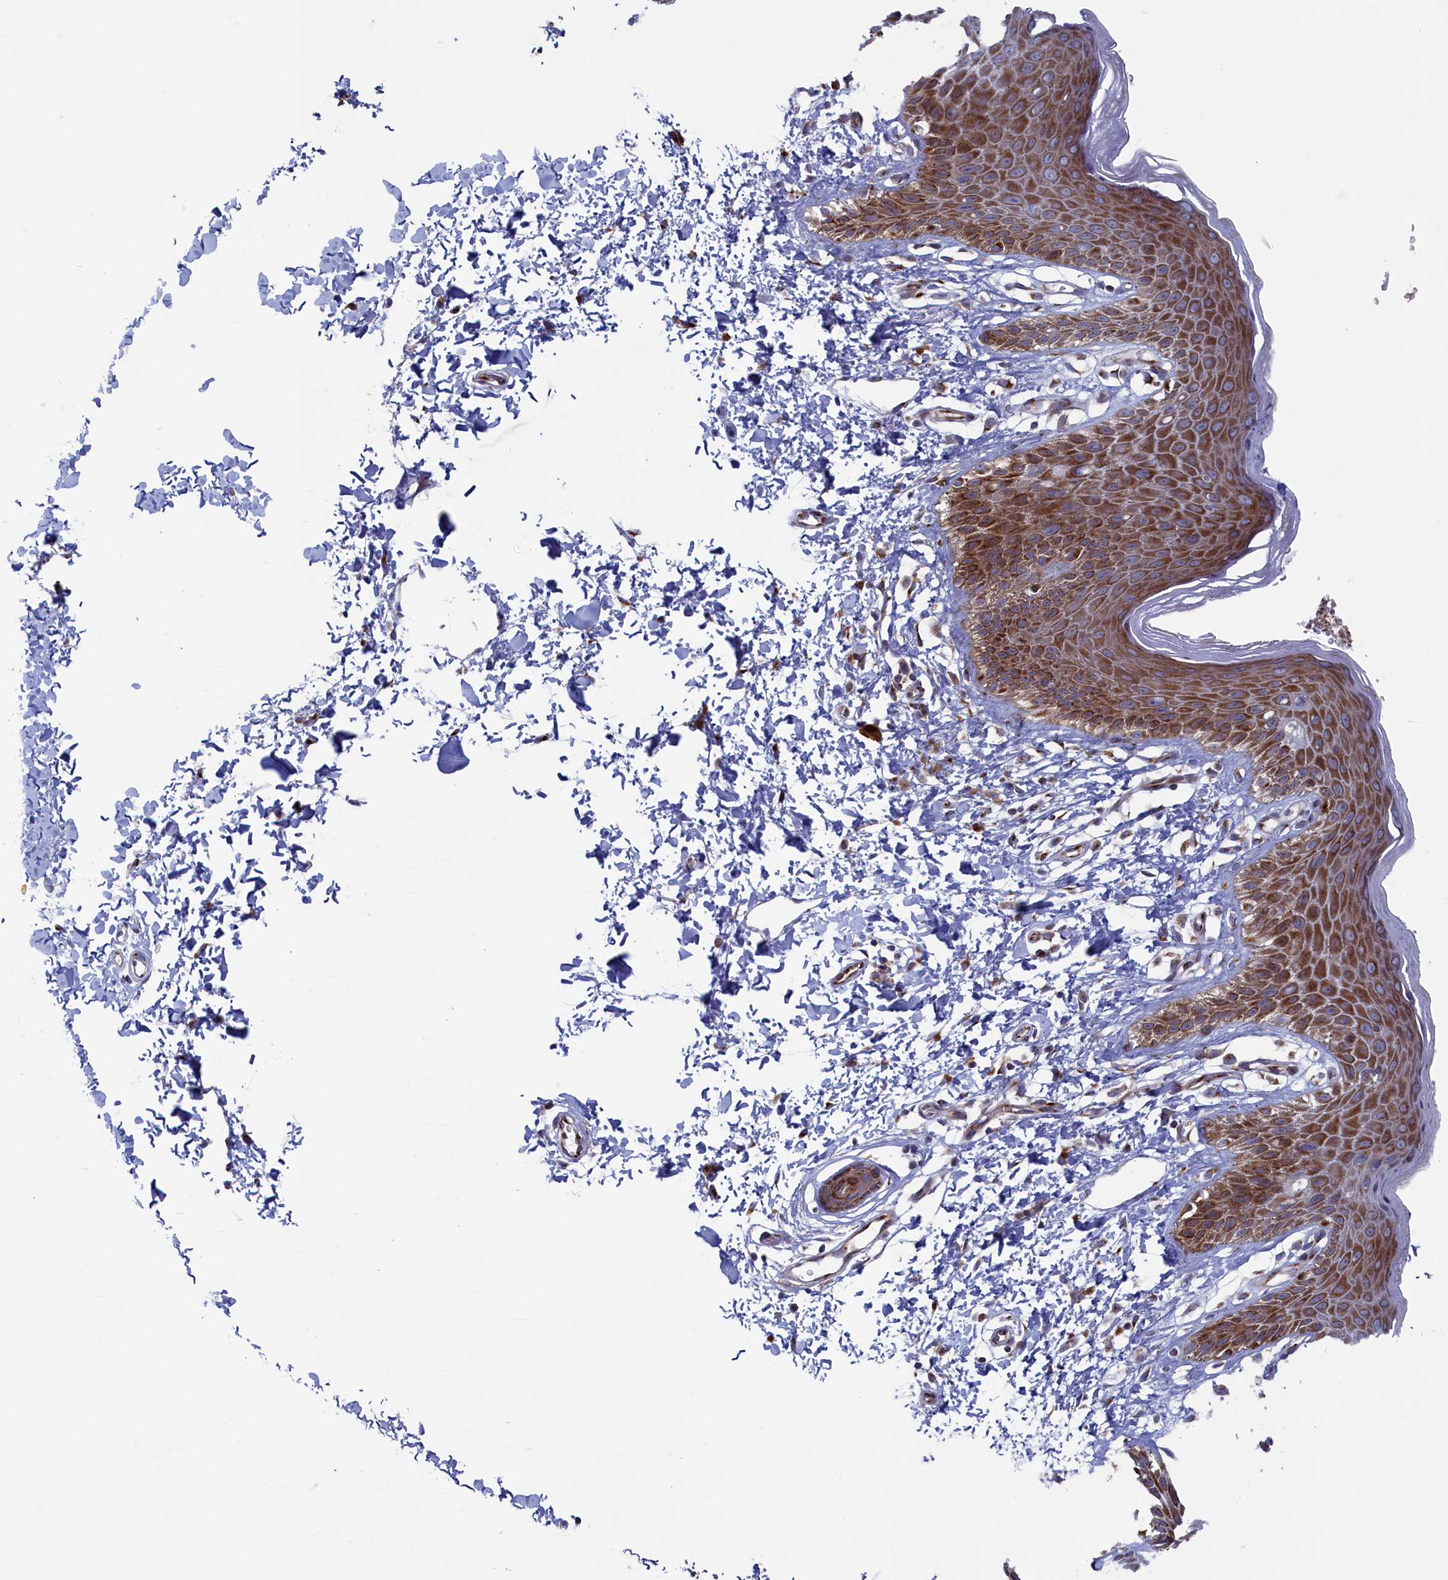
{"staining": {"intensity": "moderate", "quantity": ">75%", "location": "cytoplasmic/membranous"}, "tissue": "skin", "cell_type": "Epidermal cells", "image_type": "normal", "snomed": [{"axis": "morphology", "description": "Normal tissue, NOS"}, {"axis": "topography", "description": "Anal"}], "caption": "Immunohistochemistry (IHC) staining of benign skin, which shows medium levels of moderate cytoplasmic/membranous expression in about >75% of epidermal cells indicating moderate cytoplasmic/membranous protein expression. The staining was performed using DAB (3,3'-diaminobenzidine) (brown) for protein detection and nuclei were counterstained in hematoxylin (blue).", "gene": "MTFMT", "patient": {"sex": "male", "age": 44}}